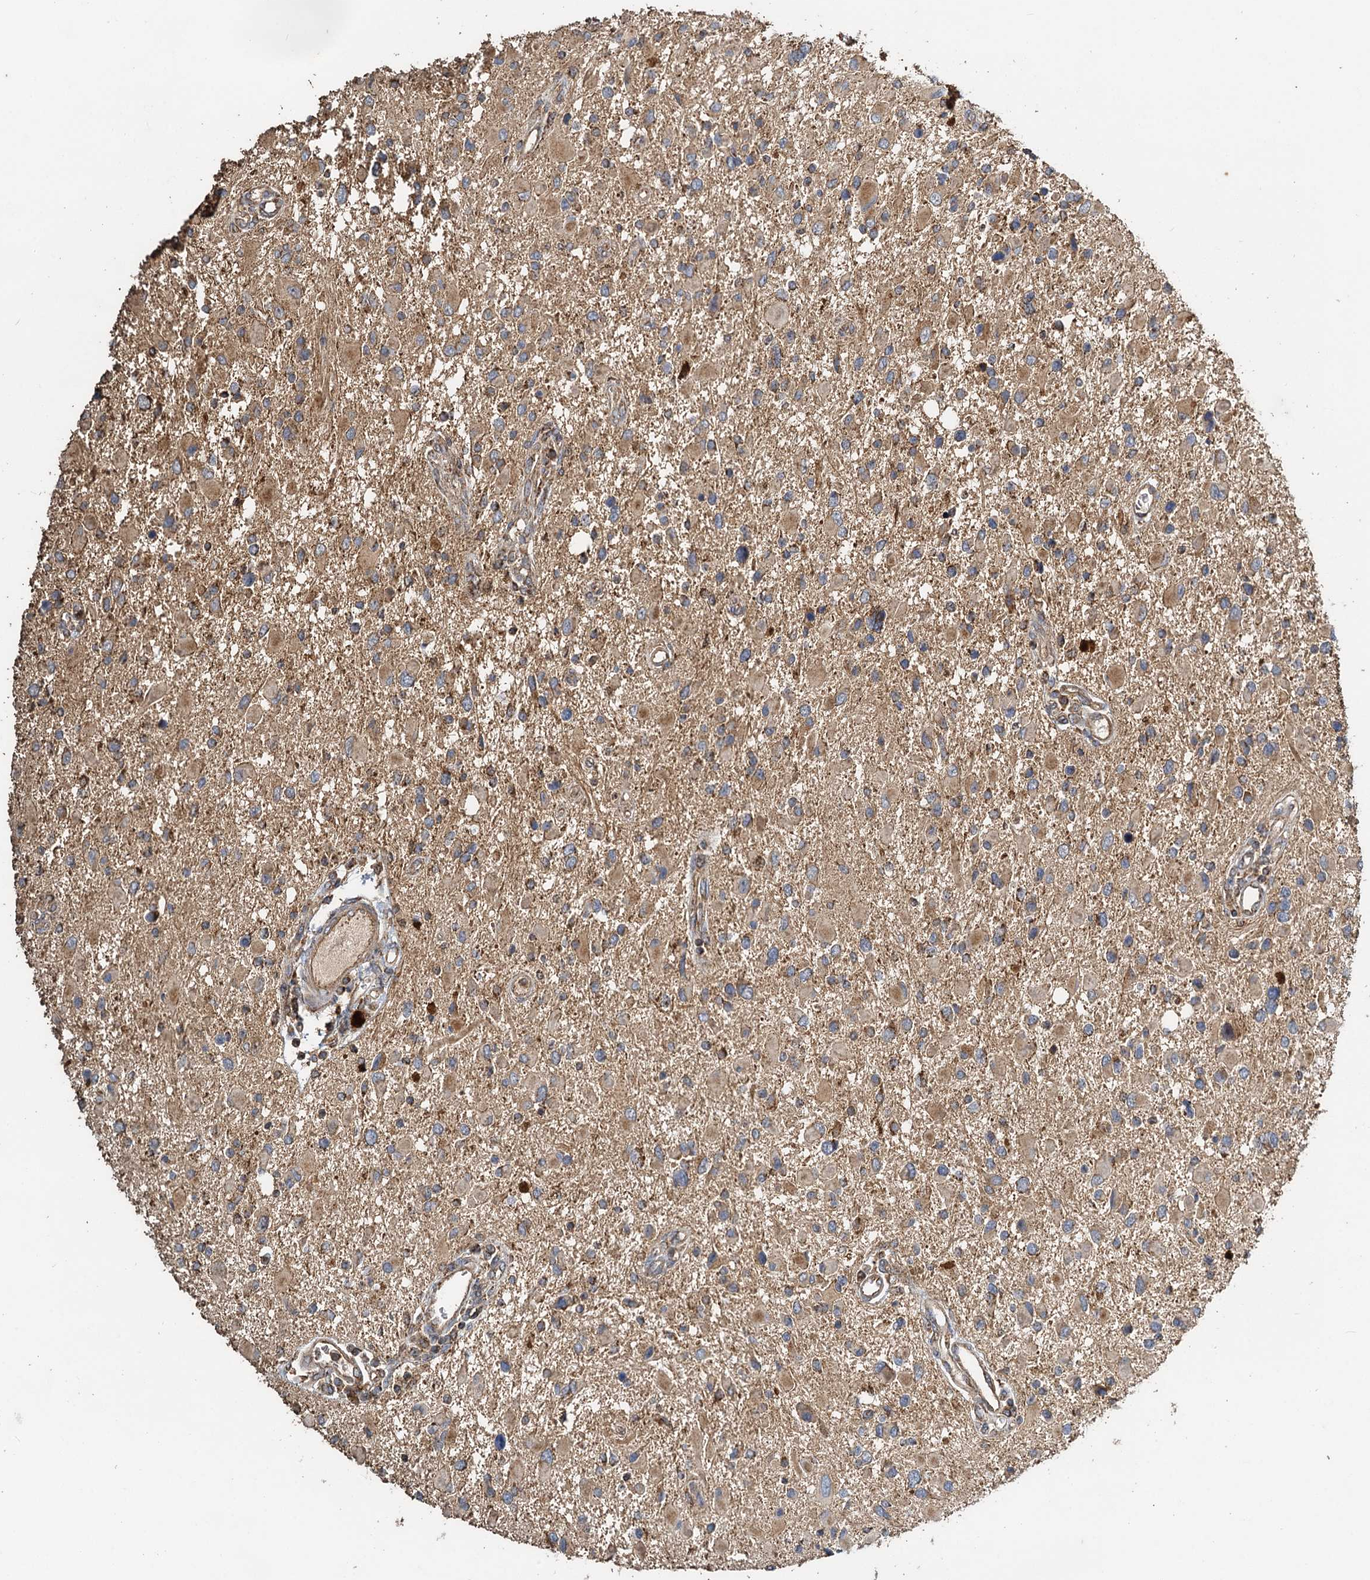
{"staining": {"intensity": "moderate", "quantity": ">75%", "location": "cytoplasmic/membranous"}, "tissue": "glioma", "cell_type": "Tumor cells", "image_type": "cancer", "snomed": [{"axis": "morphology", "description": "Glioma, malignant, High grade"}, {"axis": "topography", "description": "Brain"}], "caption": "This is an image of immunohistochemistry (IHC) staining of glioma, which shows moderate expression in the cytoplasmic/membranous of tumor cells.", "gene": "SDS", "patient": {"sex": "male", "age": 53}}